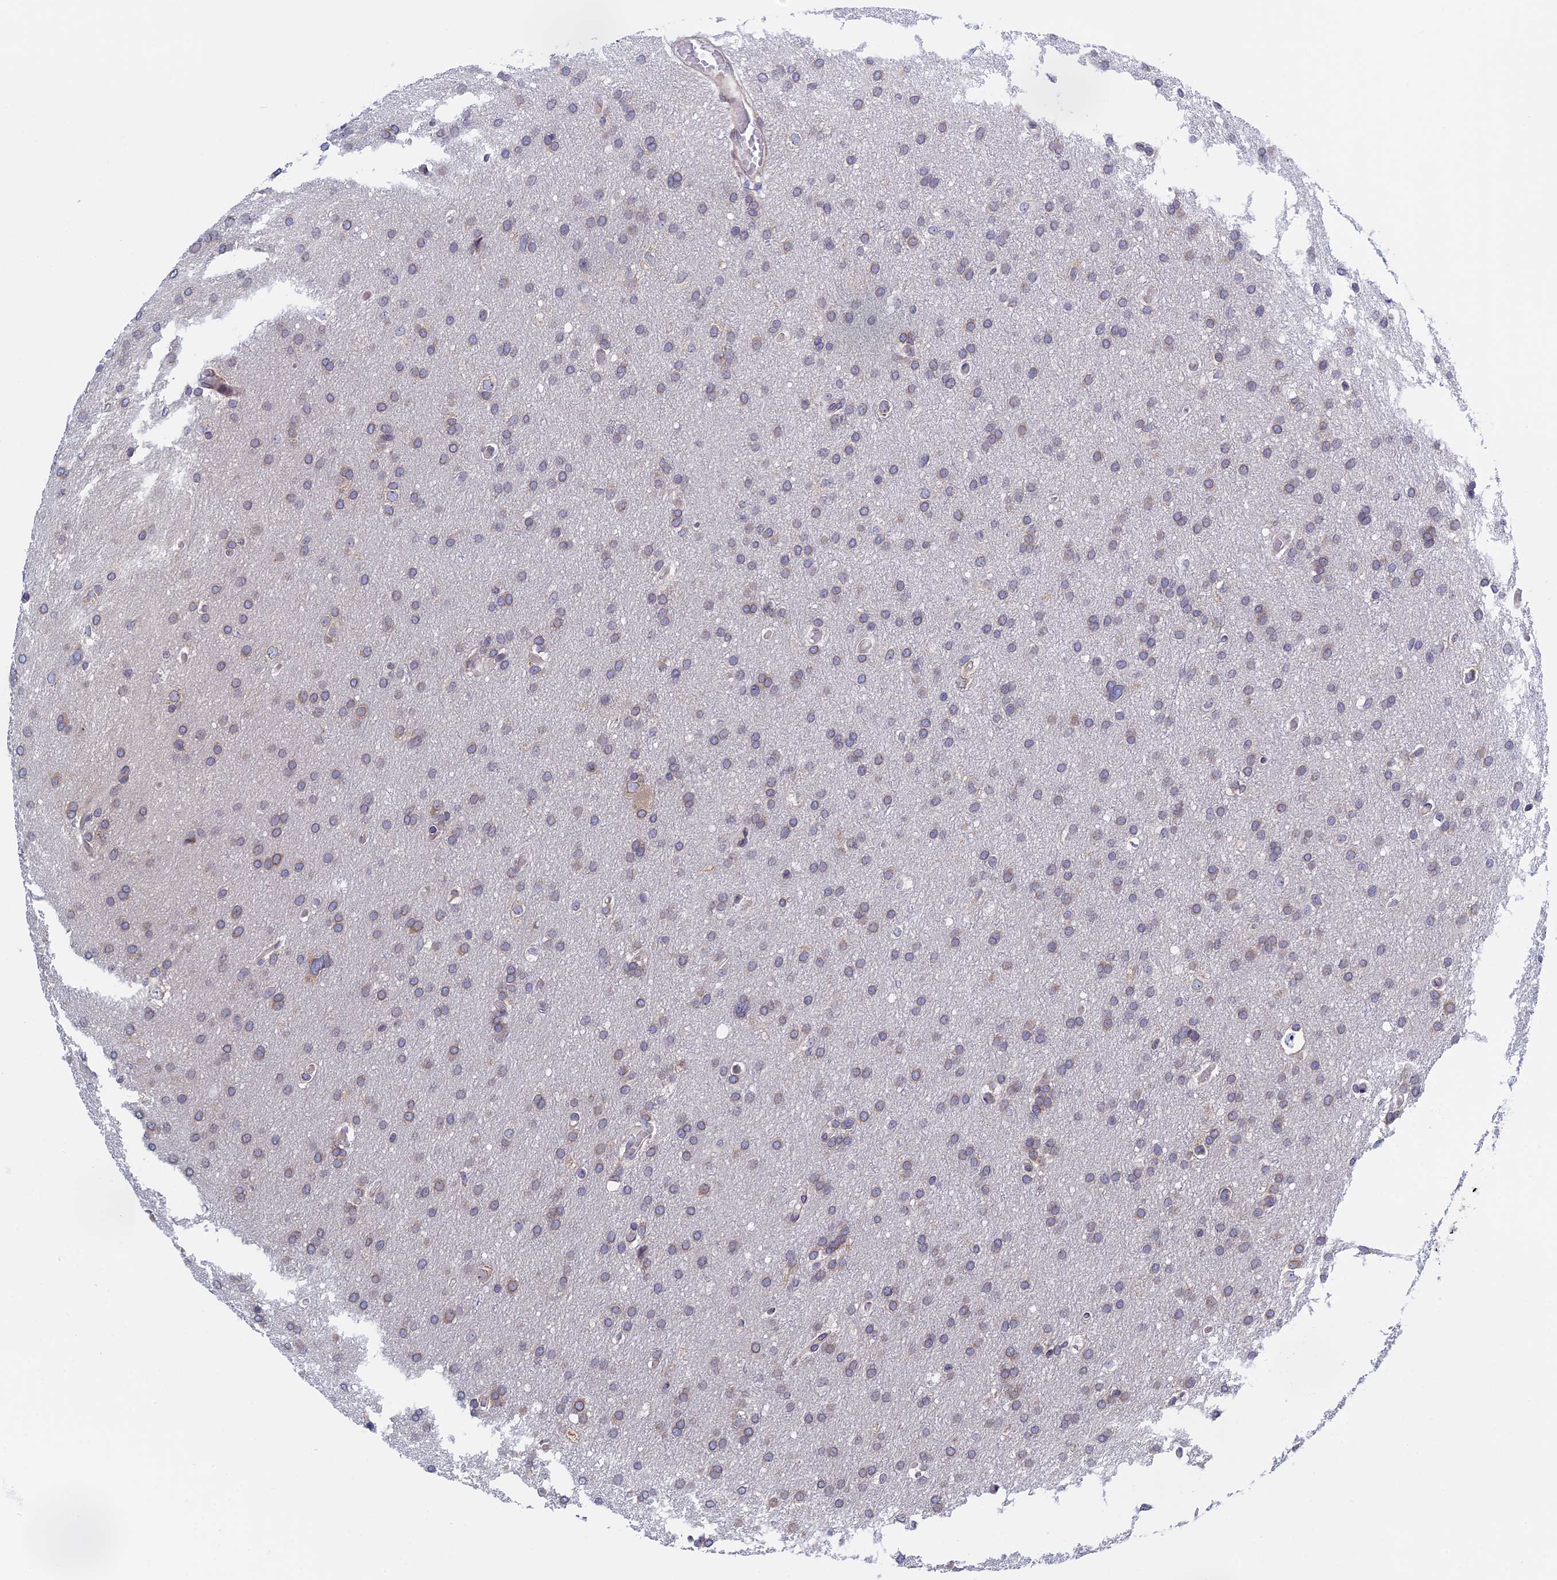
{"staining": {"intensity": "weak", "quantity": "<25%", "location": "cytoplasmic/membranous"}, "tissue": "glioma", "cell_type": "Tumor cells", "image_type": "cancer", "snomed": [{"axis": "morphology", "description": "Glioma, malignant, High grade"}, {"axis": "topography", "description": "Cerebral cortex"}], "caption": "Tumor cells show no significant staining in glioma.", "gene": "NAA10", "patient": {"sex": "female", "age": 36}}